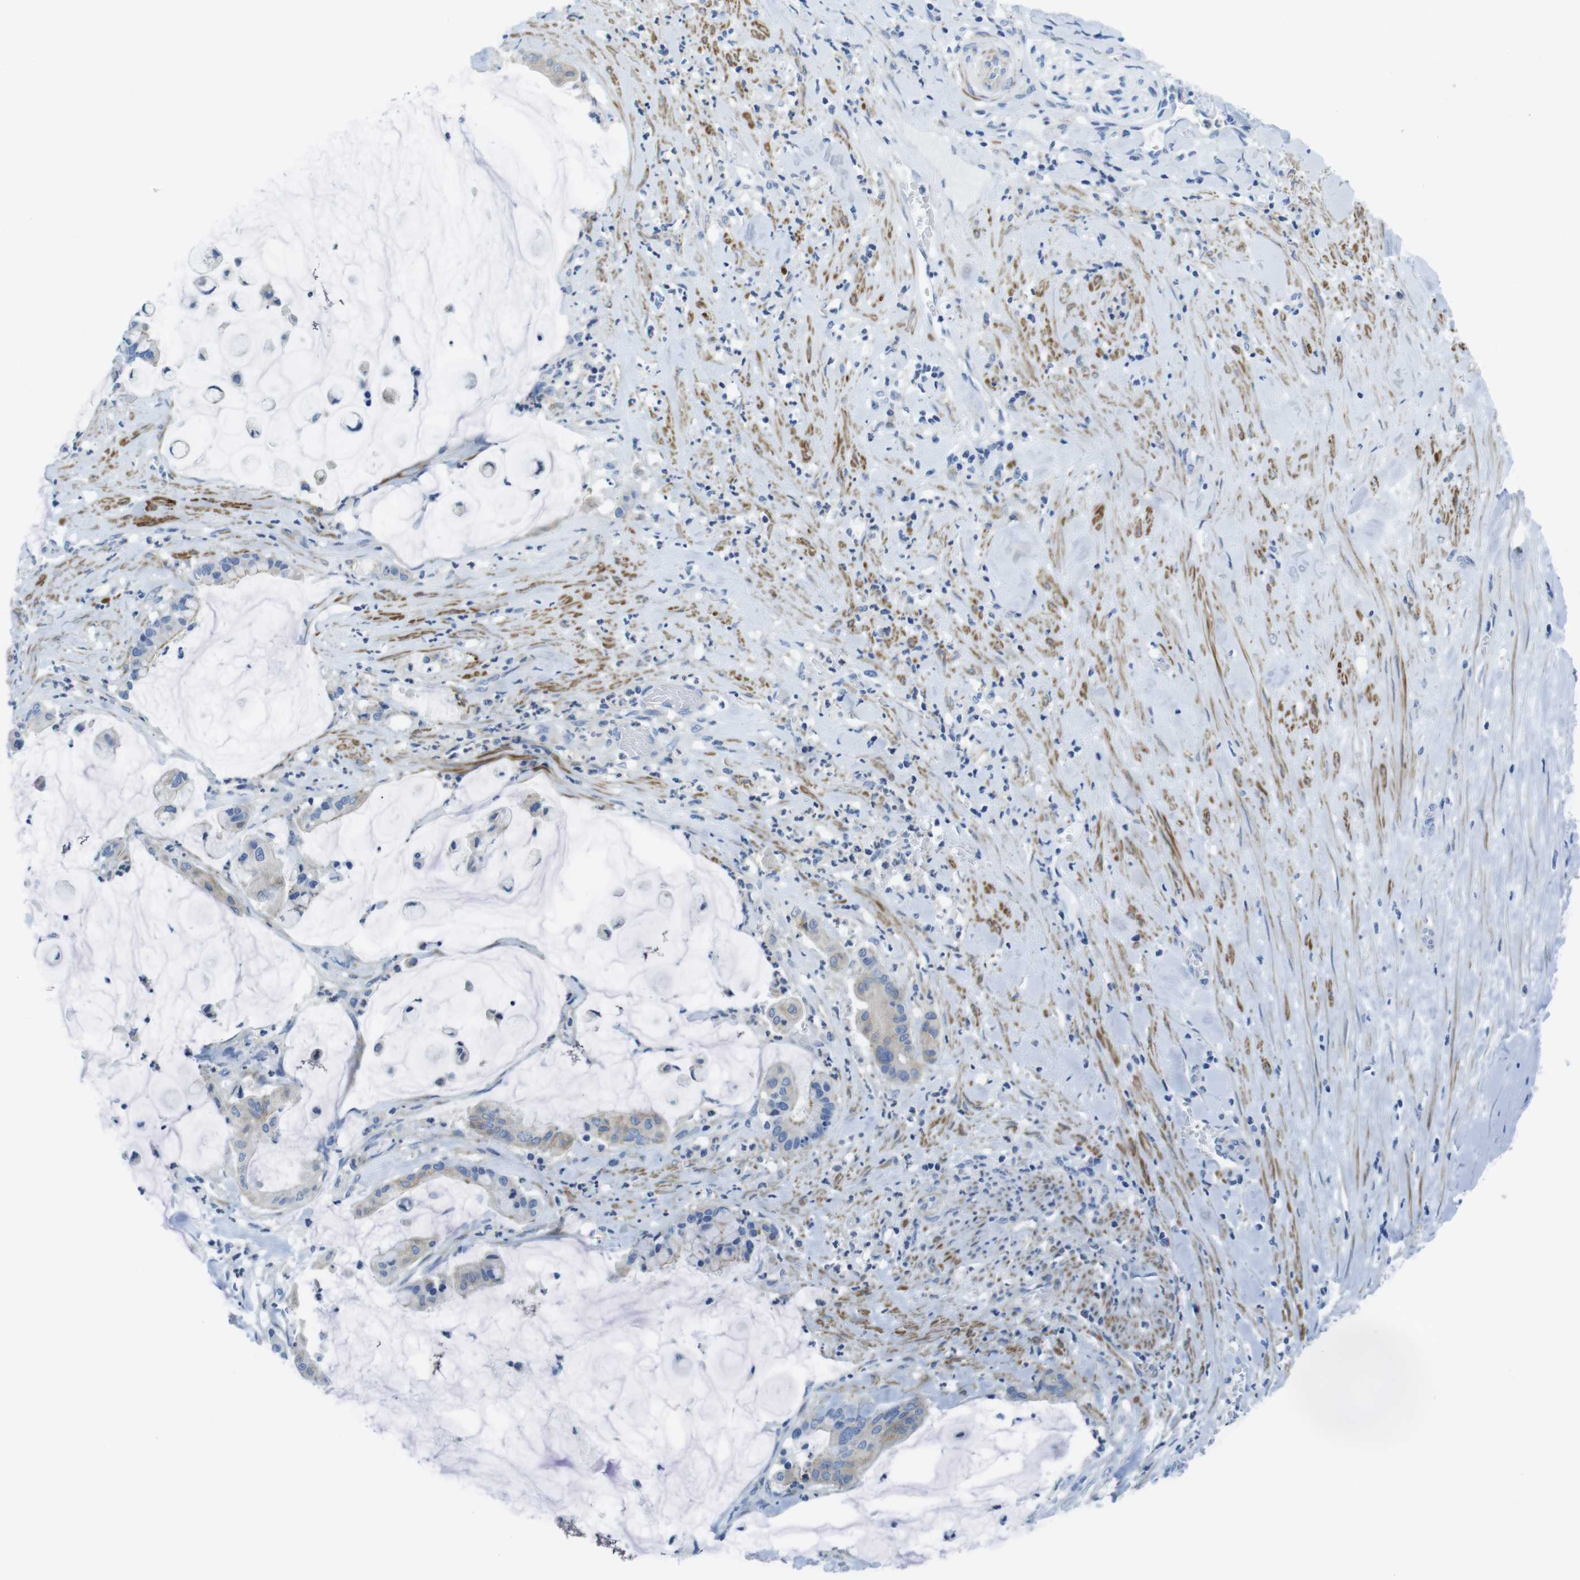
{"staining": {"intensity": "weak", "quantity": ">75%", "location": "cytoplasmic/membranous"}, "tissue": "pancreatic cancer", "cell_type": "Tumor cells", "image_type": "cancer", "snomed": [{"axis": "morphology", "description": "Adenocarcinoma, NOS"}, {"axis": "topography", "description": "Pancreas"}], "caption": "Protein expression analysis of pancreatic adenocarcinoma shows weak cytoplasmic/membranous expression in approximately >75% of tumor cells.", "gene": "ASIC5", "patient": {"sex": "male", "age": 41}}